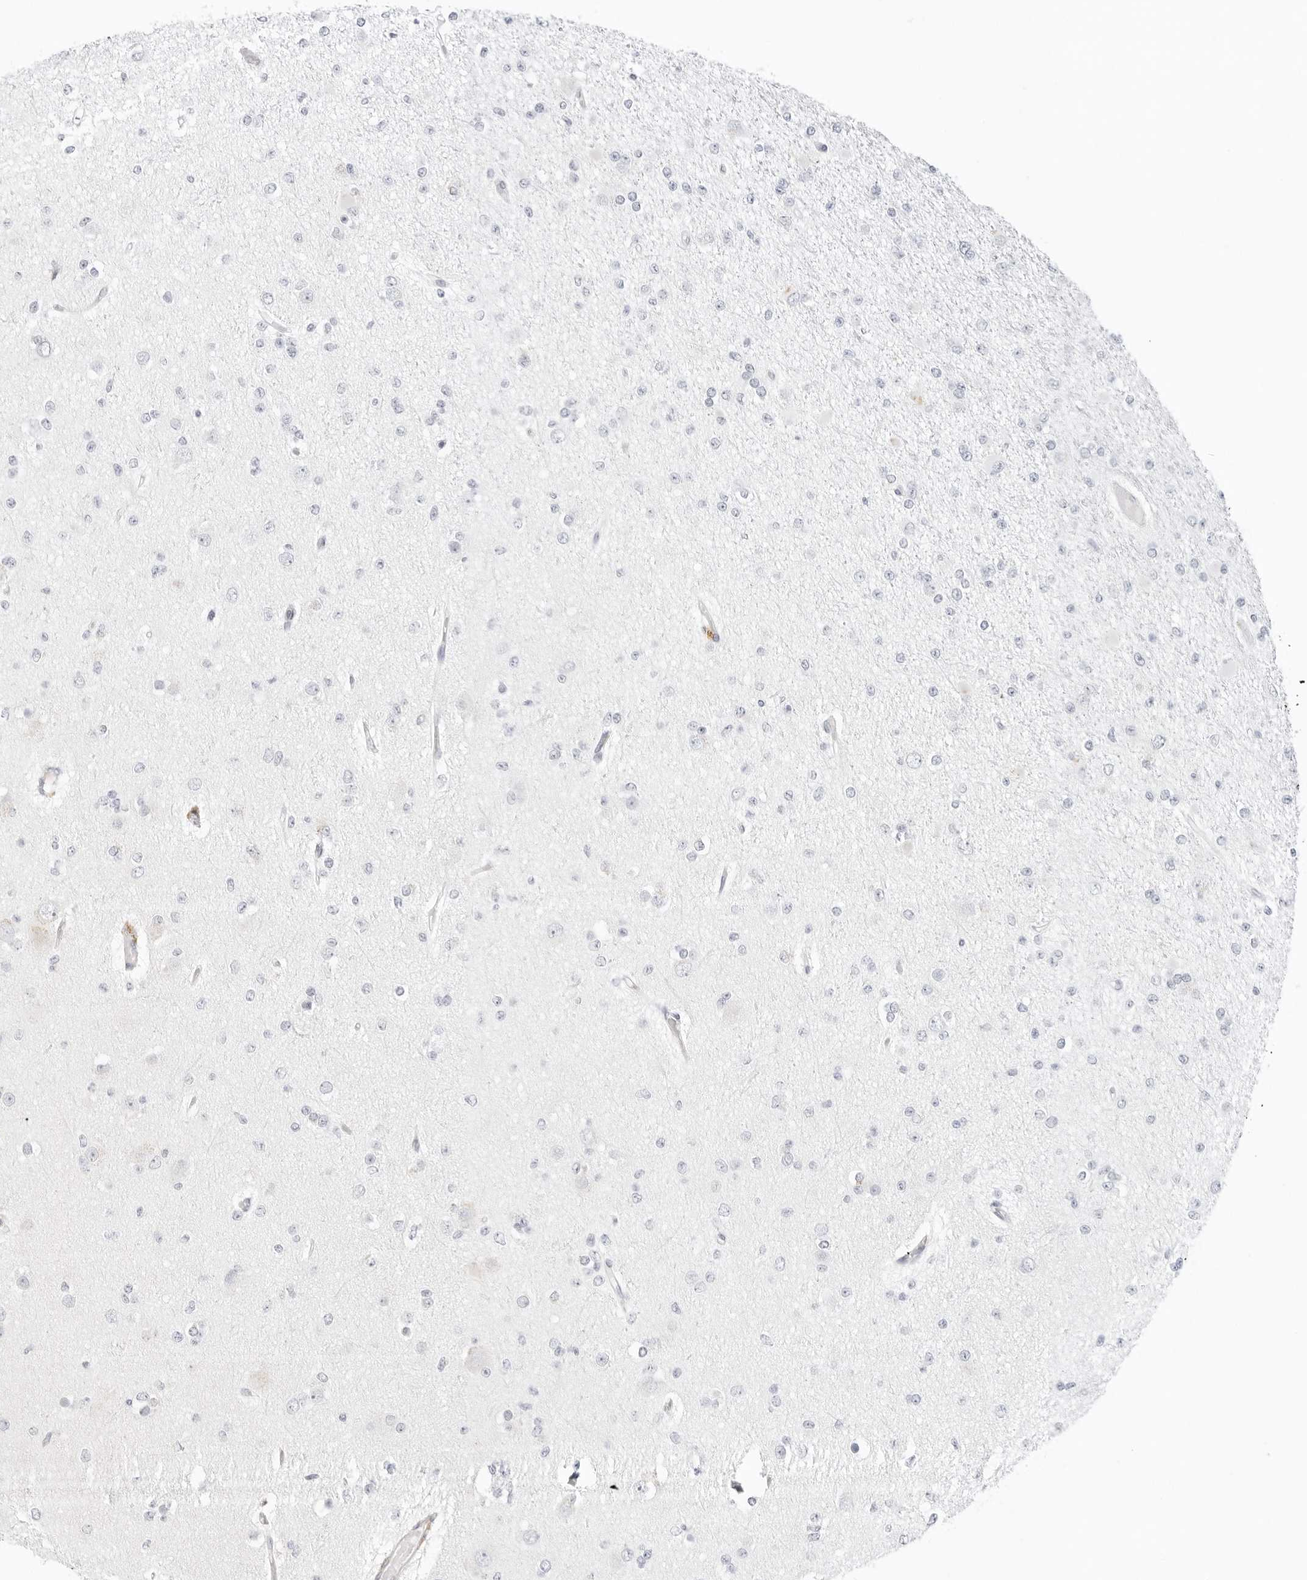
{"staining": {"intensity": "negative", "quantity": "none", "location": "none"}, "tissue": "glioma", "cell_type": "Tumor cells", "image_type": "cancer", "snomed": [{"axis": "morphology", "description": "Glioma, malignant, Low grade"}, {"axis": "topography", "description": "Brain"}], "caption": "This photomicrograph is of glioma stained with immunohistochemistry to label a protein in brown with the nuclei are counter-stained blue. There is no staining in tumor cells.", "gene": "RC3H1", "patient": {"sex": "female", "age": 22}}